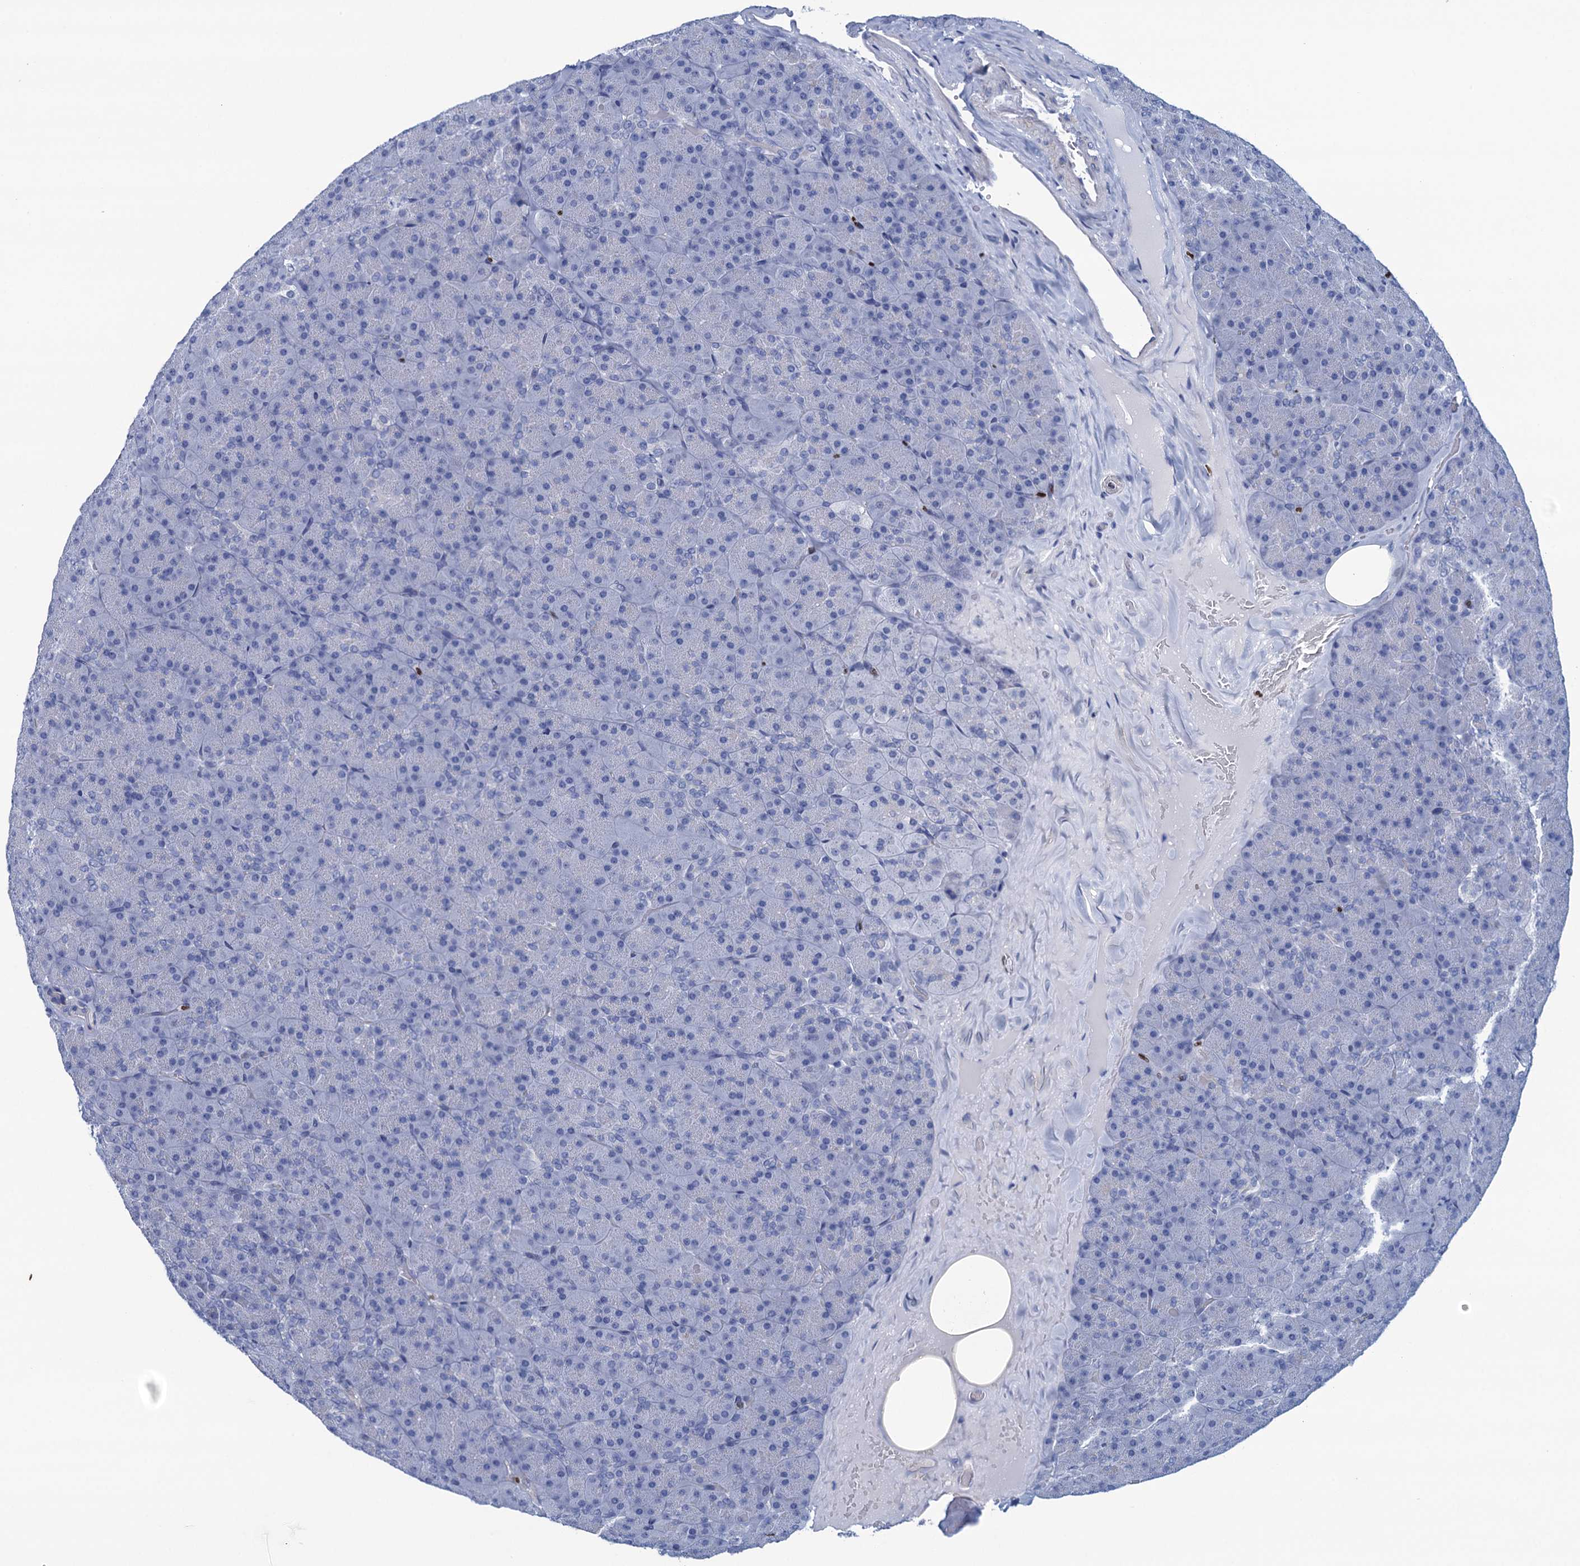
{"staining": {"intensity": "negative", "quantity": "none", "location": "none"}, "tissue": "pancreas", "cell_type": "Exocrine glandular cells", "image_type": "normal", "snomed": [{"axis": "morphology", "description": "Normal tissue, NOS"}, {"axis": "topography", "description": "Pancreas"}], "caption": "Human pancreas stained for a protein using immunohistochemistry displays no positivity in exocrine glandular cells.", "gene": "RHCG", "patient": {"sex": "male", "age": 36}}